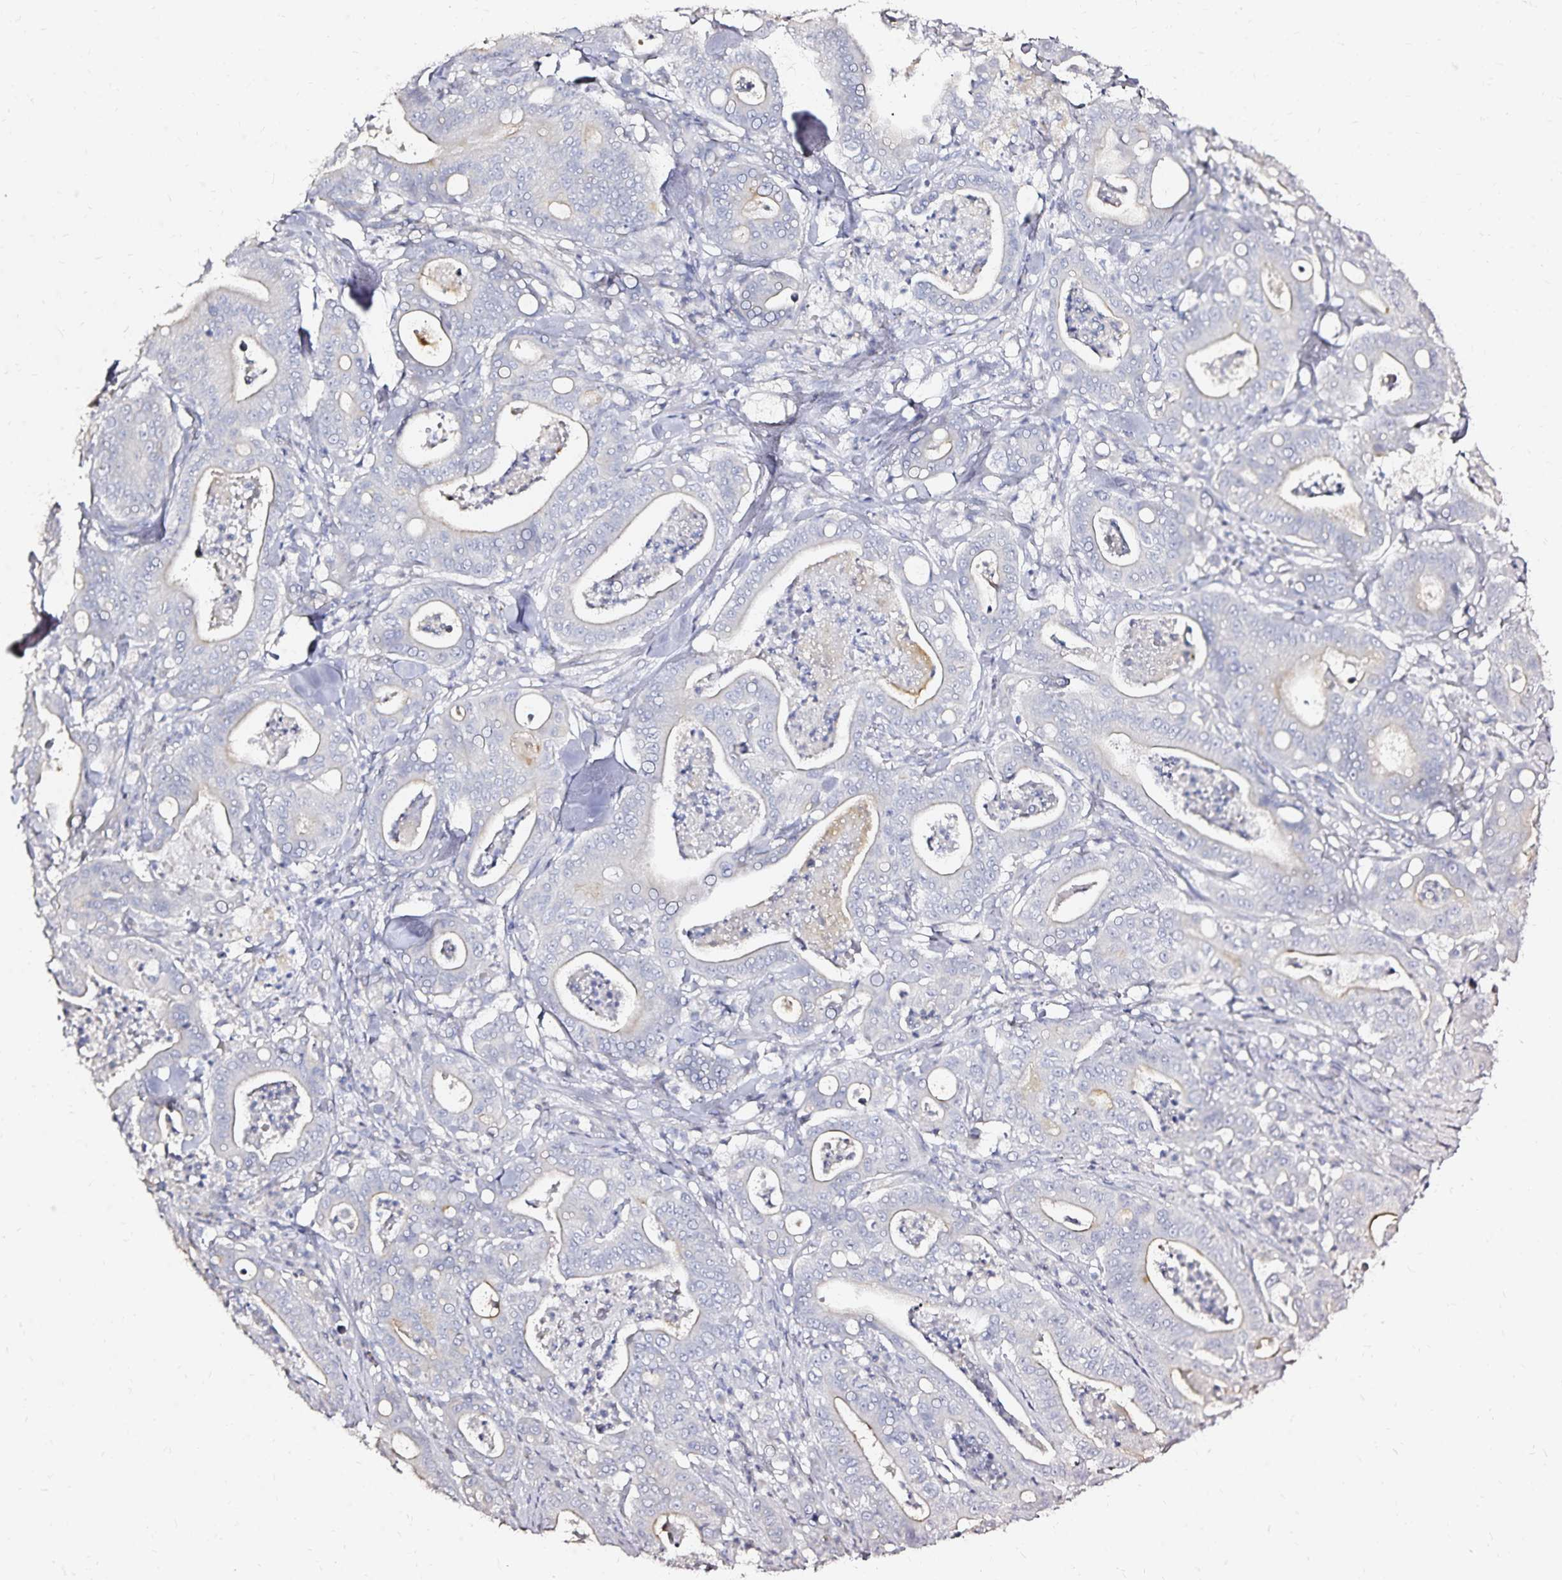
{"staining": {"intensity": "negative", "quantity": "none", "location": "none"}, "tissue": "pancreatic cancer", "cell_type": "Tumor cells", "image_type": "cancer", "snomed": [{"axis": "morphology", "description": "Adenocarcinoma, NOS"}, {"axis": "topography", "description": "Pancreas"}], "caption": "High power microscopy image of an IHC histopathology image of adenocarcinoma (pancreatic), revealing no significant positivity in tumor cells.", "gene": "SLC5A1", "patient": {"sex": "male", "age": 71}}